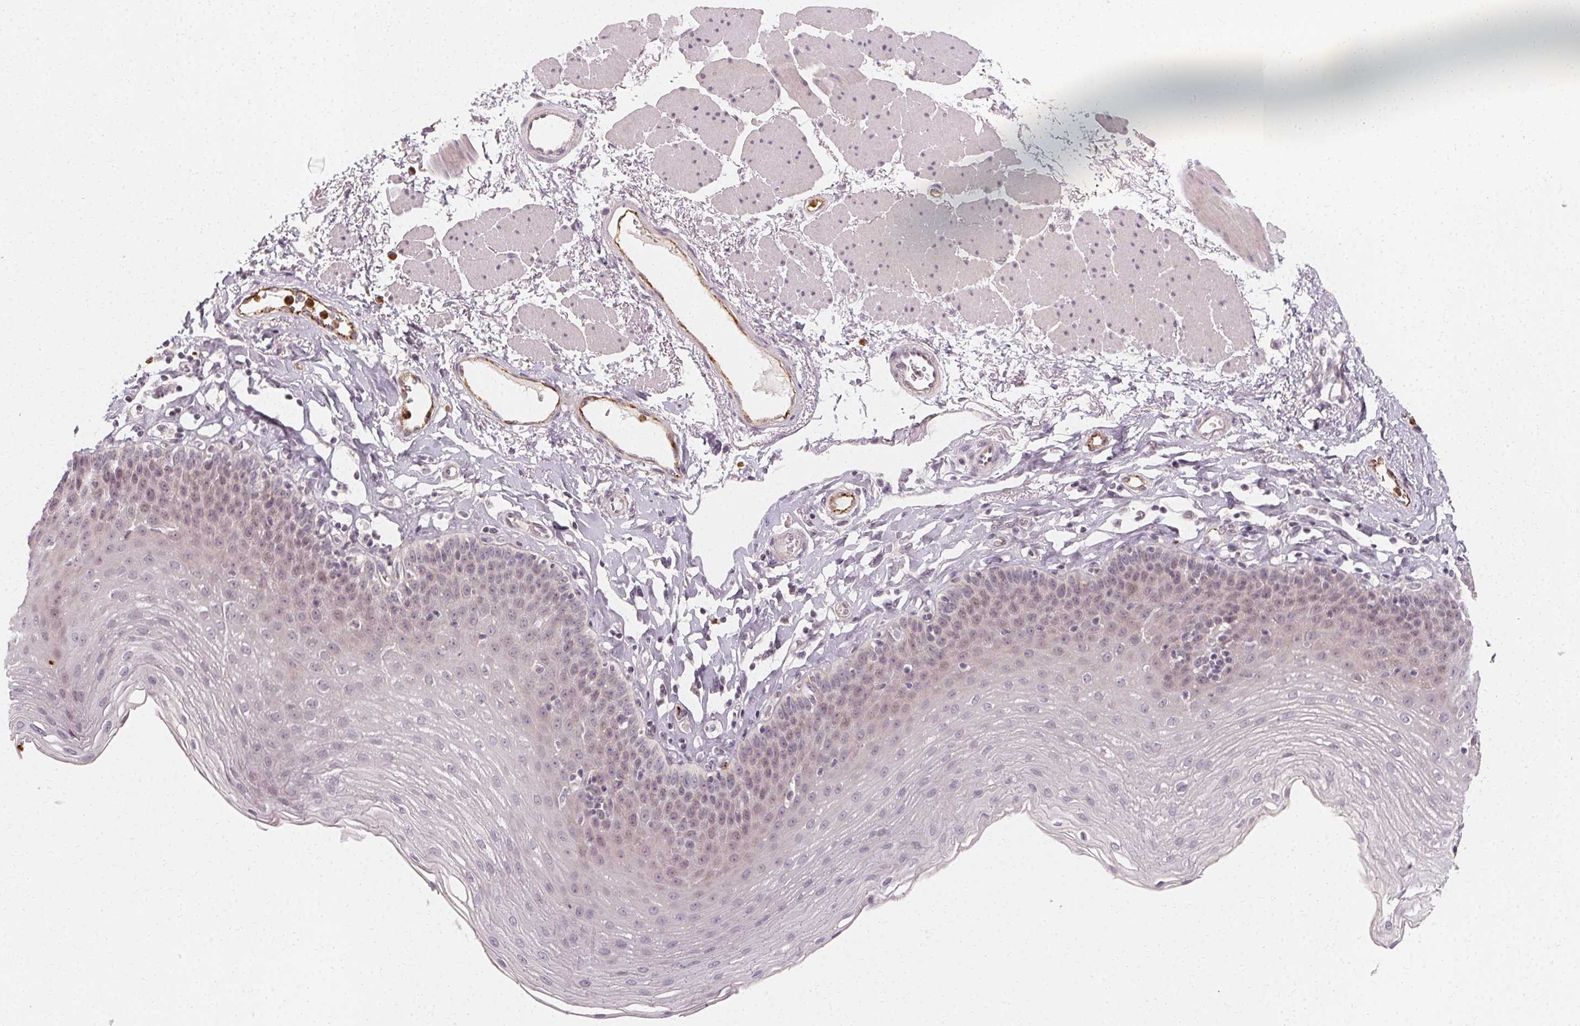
{"staining": {"intensity": "negative", "quantity": "none", "location": "none"}, "tissue": "esophagus", "cell_type": "Squamous epithelial cells", "image_type": "normal", "snomed": [{"axis": "morphology", "description": "Normal tissue, NOS"}, {"axis": "topography", "description": "Esophagus"}], "caption": "Immunohistochemistry (IHC) of unremarkable esophagus demonstrates no staining in squamous epithelial cells.", "gene": "CLCNKA", "patient": {"sex": "female", "age": 81}}